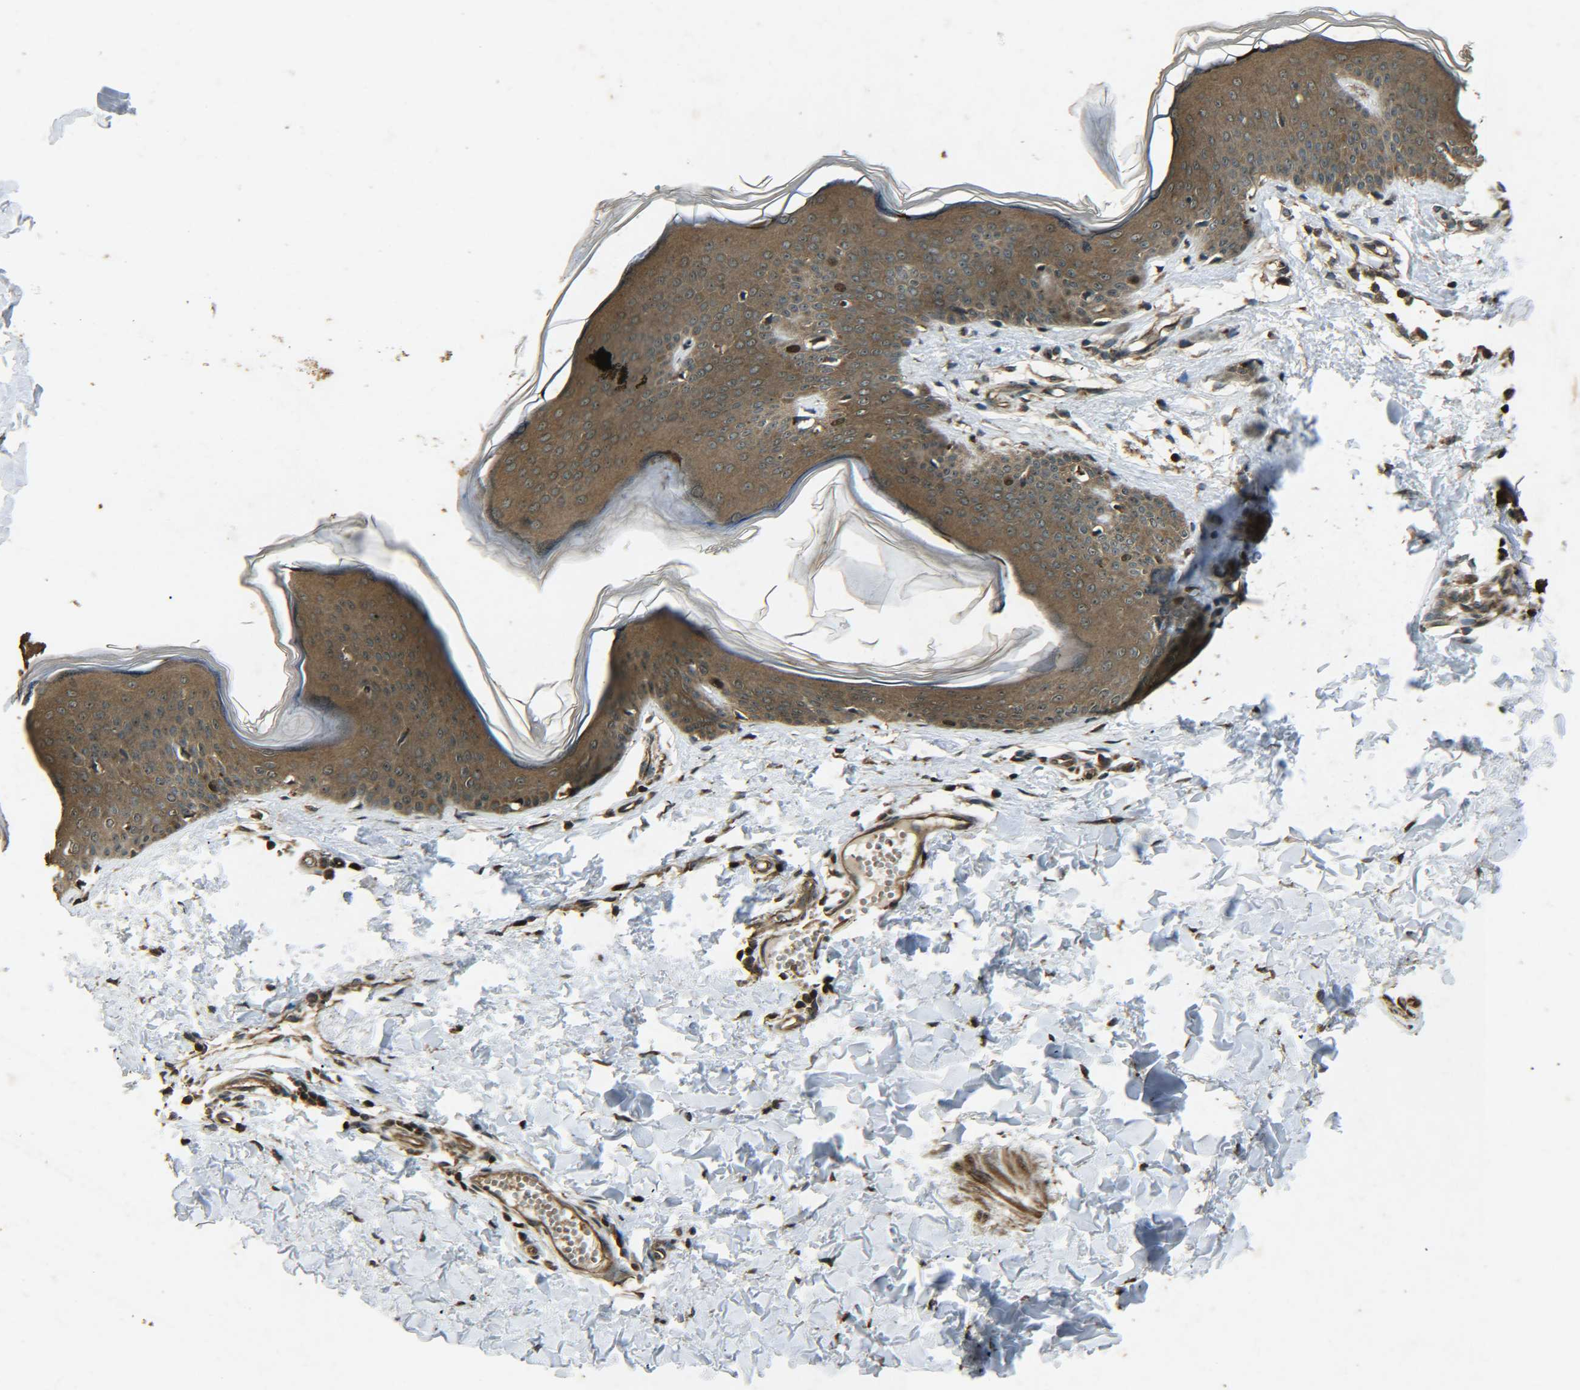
{"staining": {"intensity": "strong", "quantity": ">75%", "location": "cytoplasmic/membranous"}, "tissue": "skin", "cell_type": "Fibroblasts", "image_type": "normal", "snomed": [{"axis": "morphology", "description": "Normal tissue, NOS"}, {"axis": "topography", "description": "Skin"}], "caption": "A photomicrograph showing strong cytoplasmic/membranous positivity in about >75% of fibroblasts in benign skin, as visualized by brown immunohistochemical staining.", "gene": "PLK2", "patient": {"sex": "female", "age": 17}}